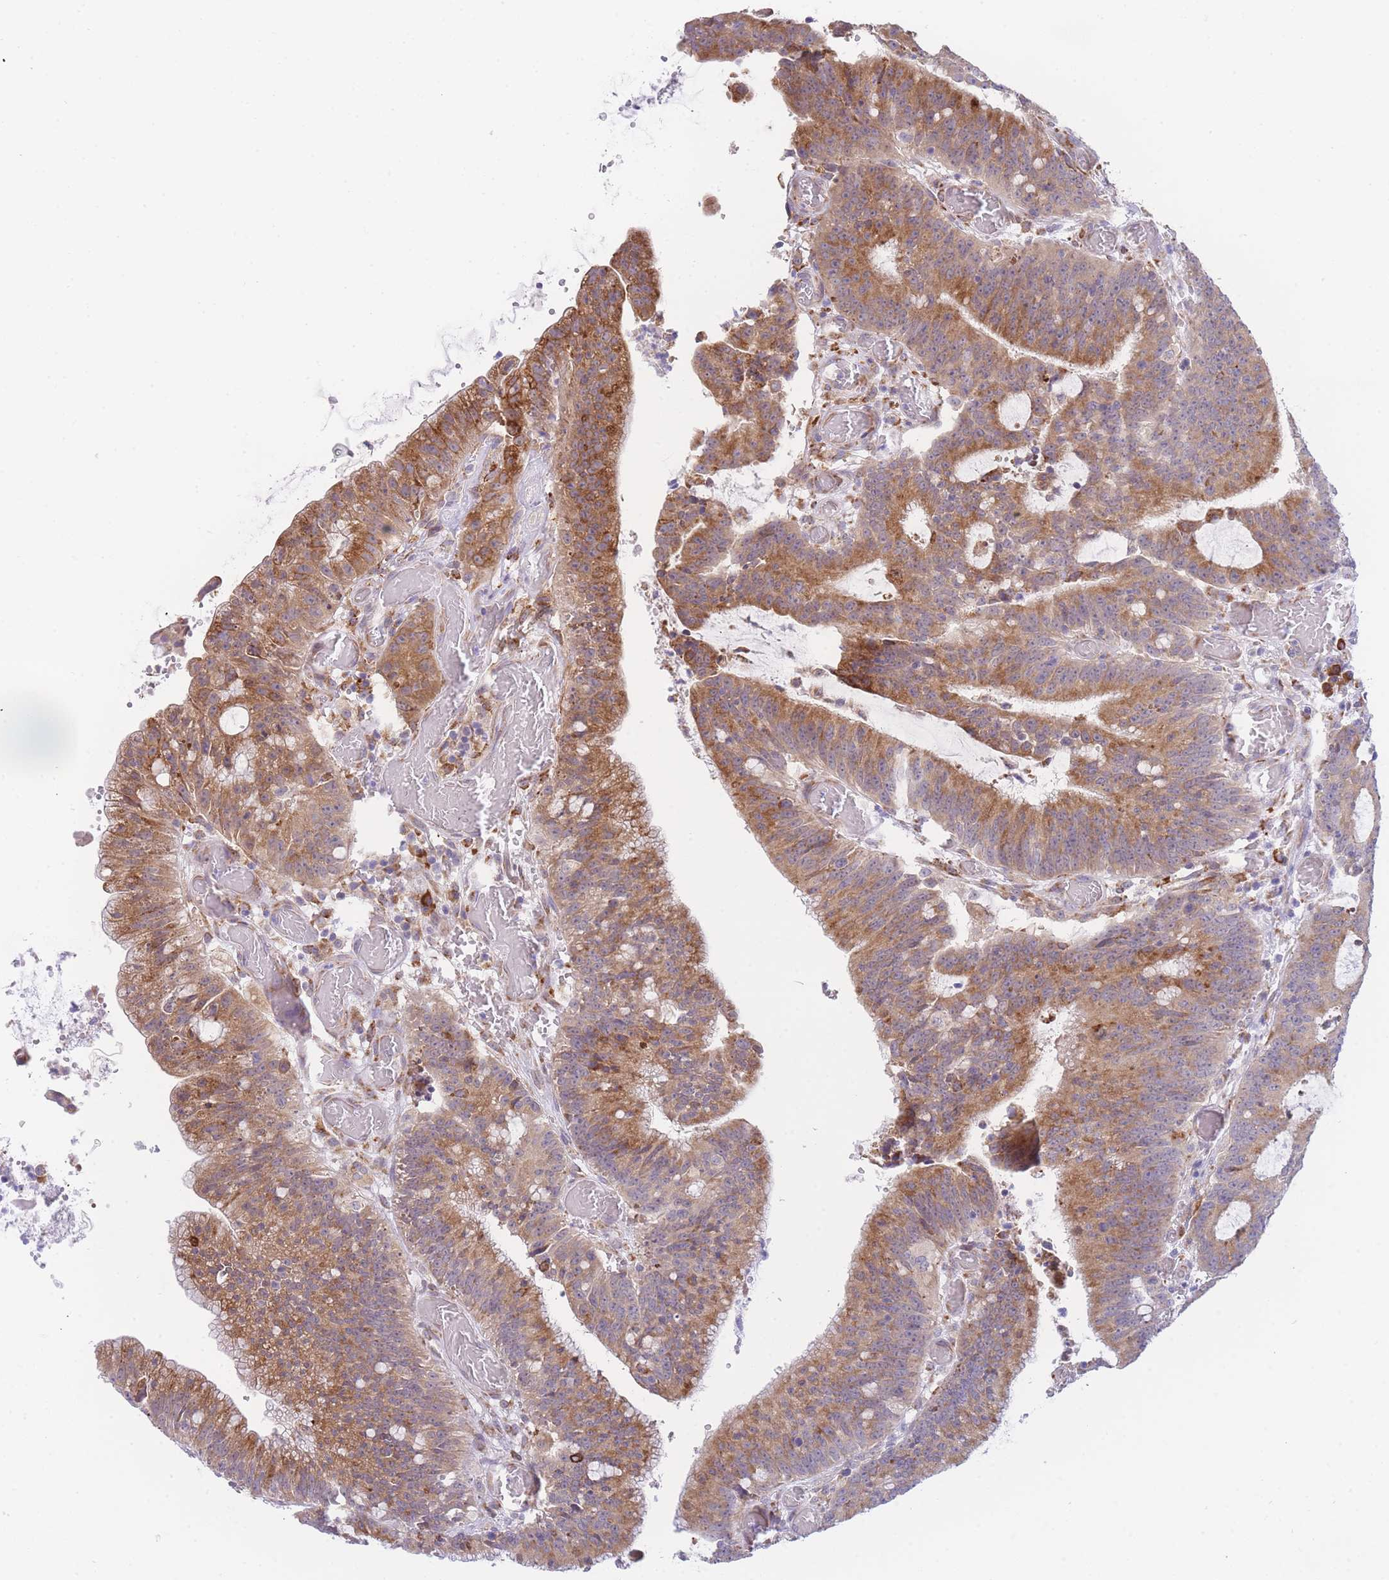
{"staining": {"intensity": "moderate", "quantity": ">75%", "location": "cytoplasmic/membranous"}, "tissue": "colorectal cancer", "cell_type": "Tumor cells", "image_type": "cancer", "snomed": [{"axis": "morphology", "description": "Adenocarcinoma, NOS"}, {"axis": "topography", "description": "Rectum"}], "caption": "Immunohistochemical staining of colorectal cancer reveals medium levels of moderate cytoplasmic/membranous expression in approximately >75% of tumor cells.", "gene": "ZNF510", "patient": {"sex": "female", "age": 77}}